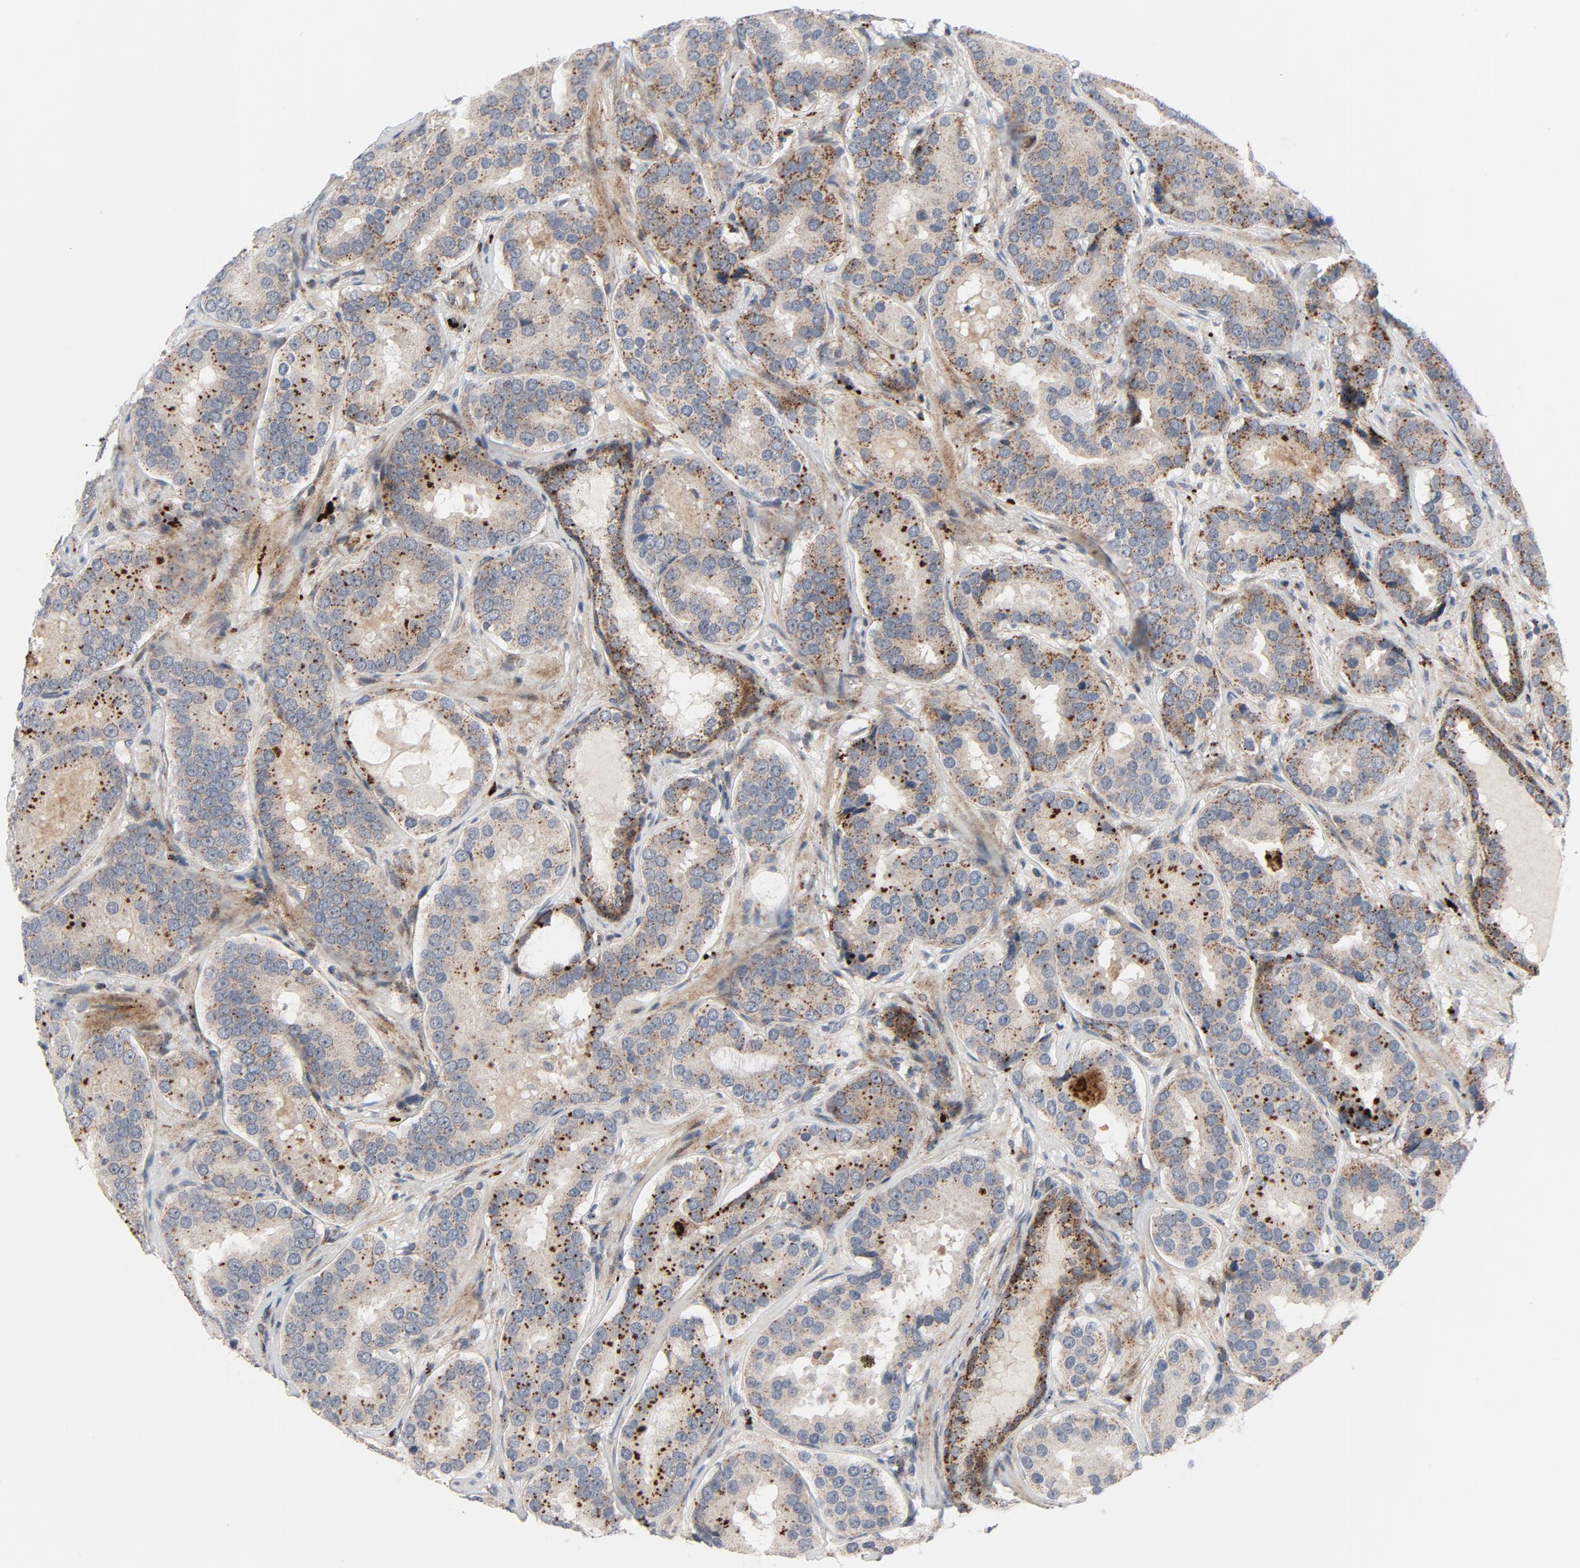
{"staining": {"intensity": "strong", "quantity": ">75%", "location": "cytoplasmic/membranous"}, "tissue": "prostate cancer", "cell_type": "Tumor cells", "image_type": "cancer", "snomed": [{"axis": "morphology", "description": "Adenocarcinoma, Low grade"}, {"axis": "topography", "description": "Prostate"}], "caption": "The image displays a brown stain indicating the presence of a protein in the cytoplasmic/membranous of tumor cells in low-grade adenocarcinoma (prostate).", "gene": "AKT2", "patient": {"sex": "male", "age": 59}}